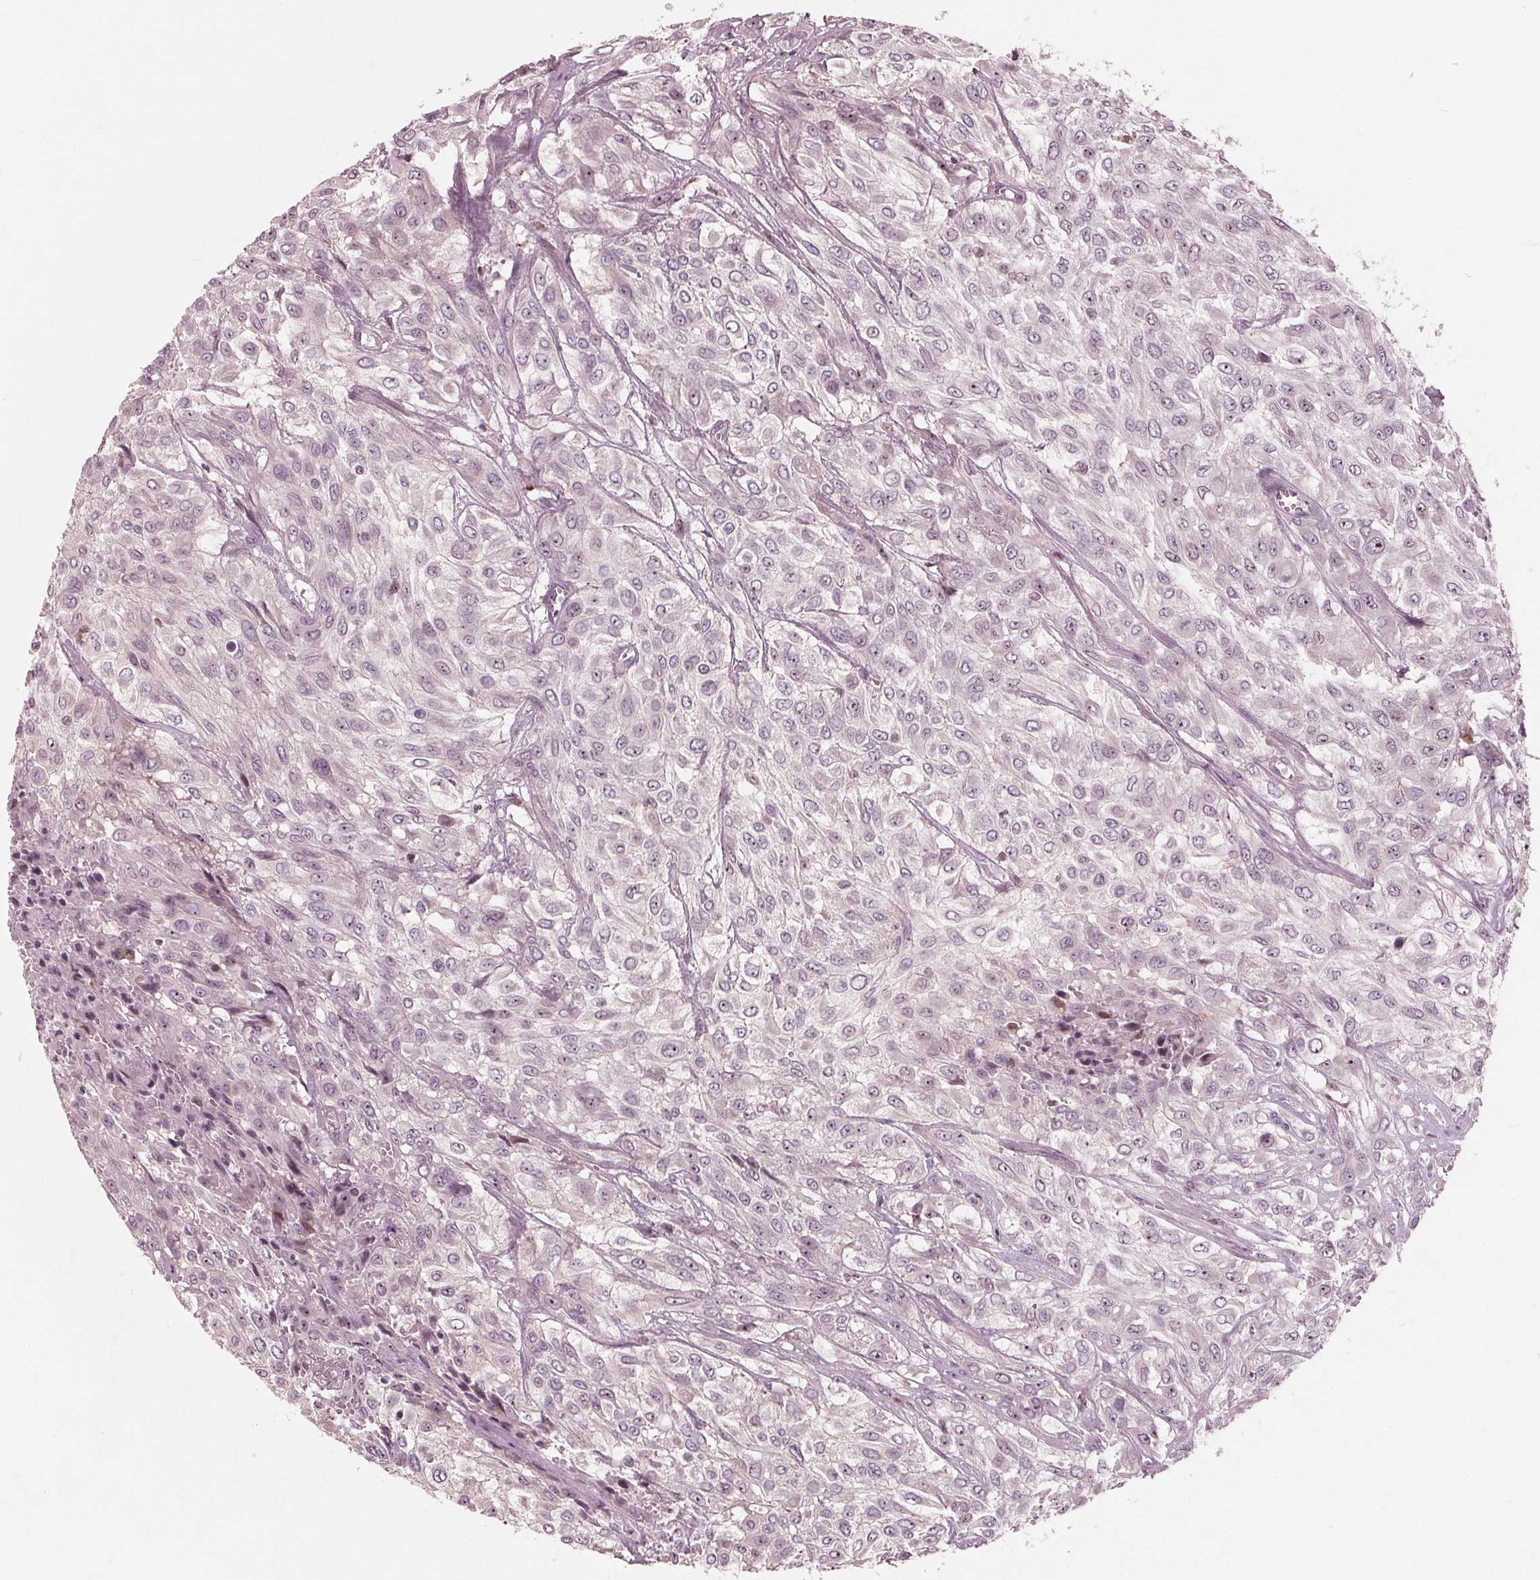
{"staining": {"intensity": "moderate", "quantity": "<25%", "location": "nuclear"}, "tissue": "urothelial cancer", "cell_type": "Tumor cells", "image_type": "cancer", "snomed": [{"axis": "morphology", "description": "Urothelial carcinoma, High grade"}, {"axis": "topography", "description": "Urinary bladder"}], "caption": "A brown stain shows moderate nuclear staining of a protein in human urothelial cancer tumor cells. (DAB (3,3'-diaminobenzidine) = brown stain, brightfield microscopy at high magnification).", "gene": "NUP210", "patient": {"sex": "male", "age": 57}}